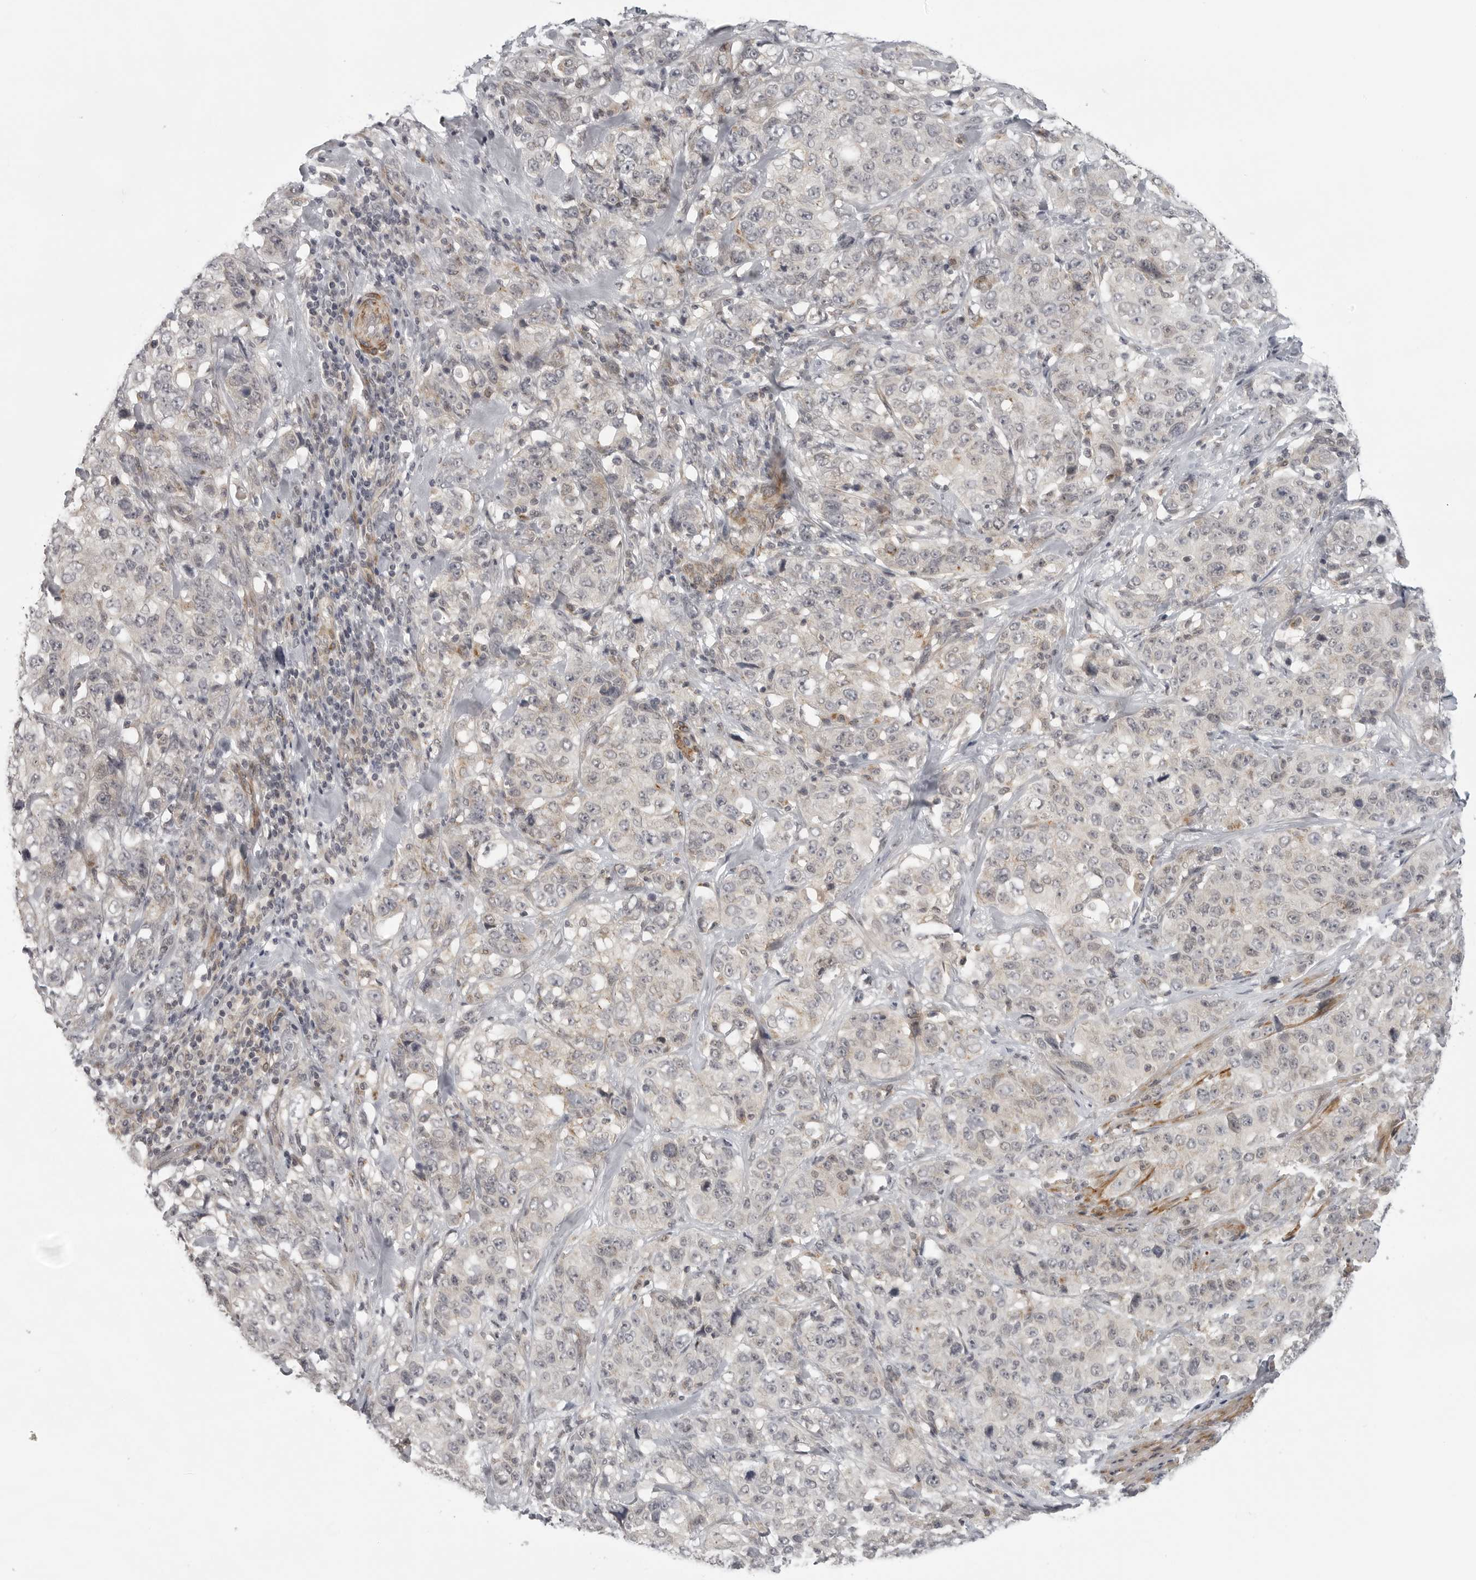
{"staining": {"intensity": "negative", "quantity": "none", "location": "none"}, "tissue": "stomach cancer", "cell_type": "Tumor cells", "image_type": "cancer", "snomed": [{"axis": "morphology", "description": "Adenocarcinoma, NOS"}, {"axis": "topography", "description": "Stomach"}], "caption": "A histopathology image of stomach adenocarcinoma stained for a protein displays no brown staining in tumor cells.", "gene": "TUT4", "patient": {"sex": "male", "age": 48}}